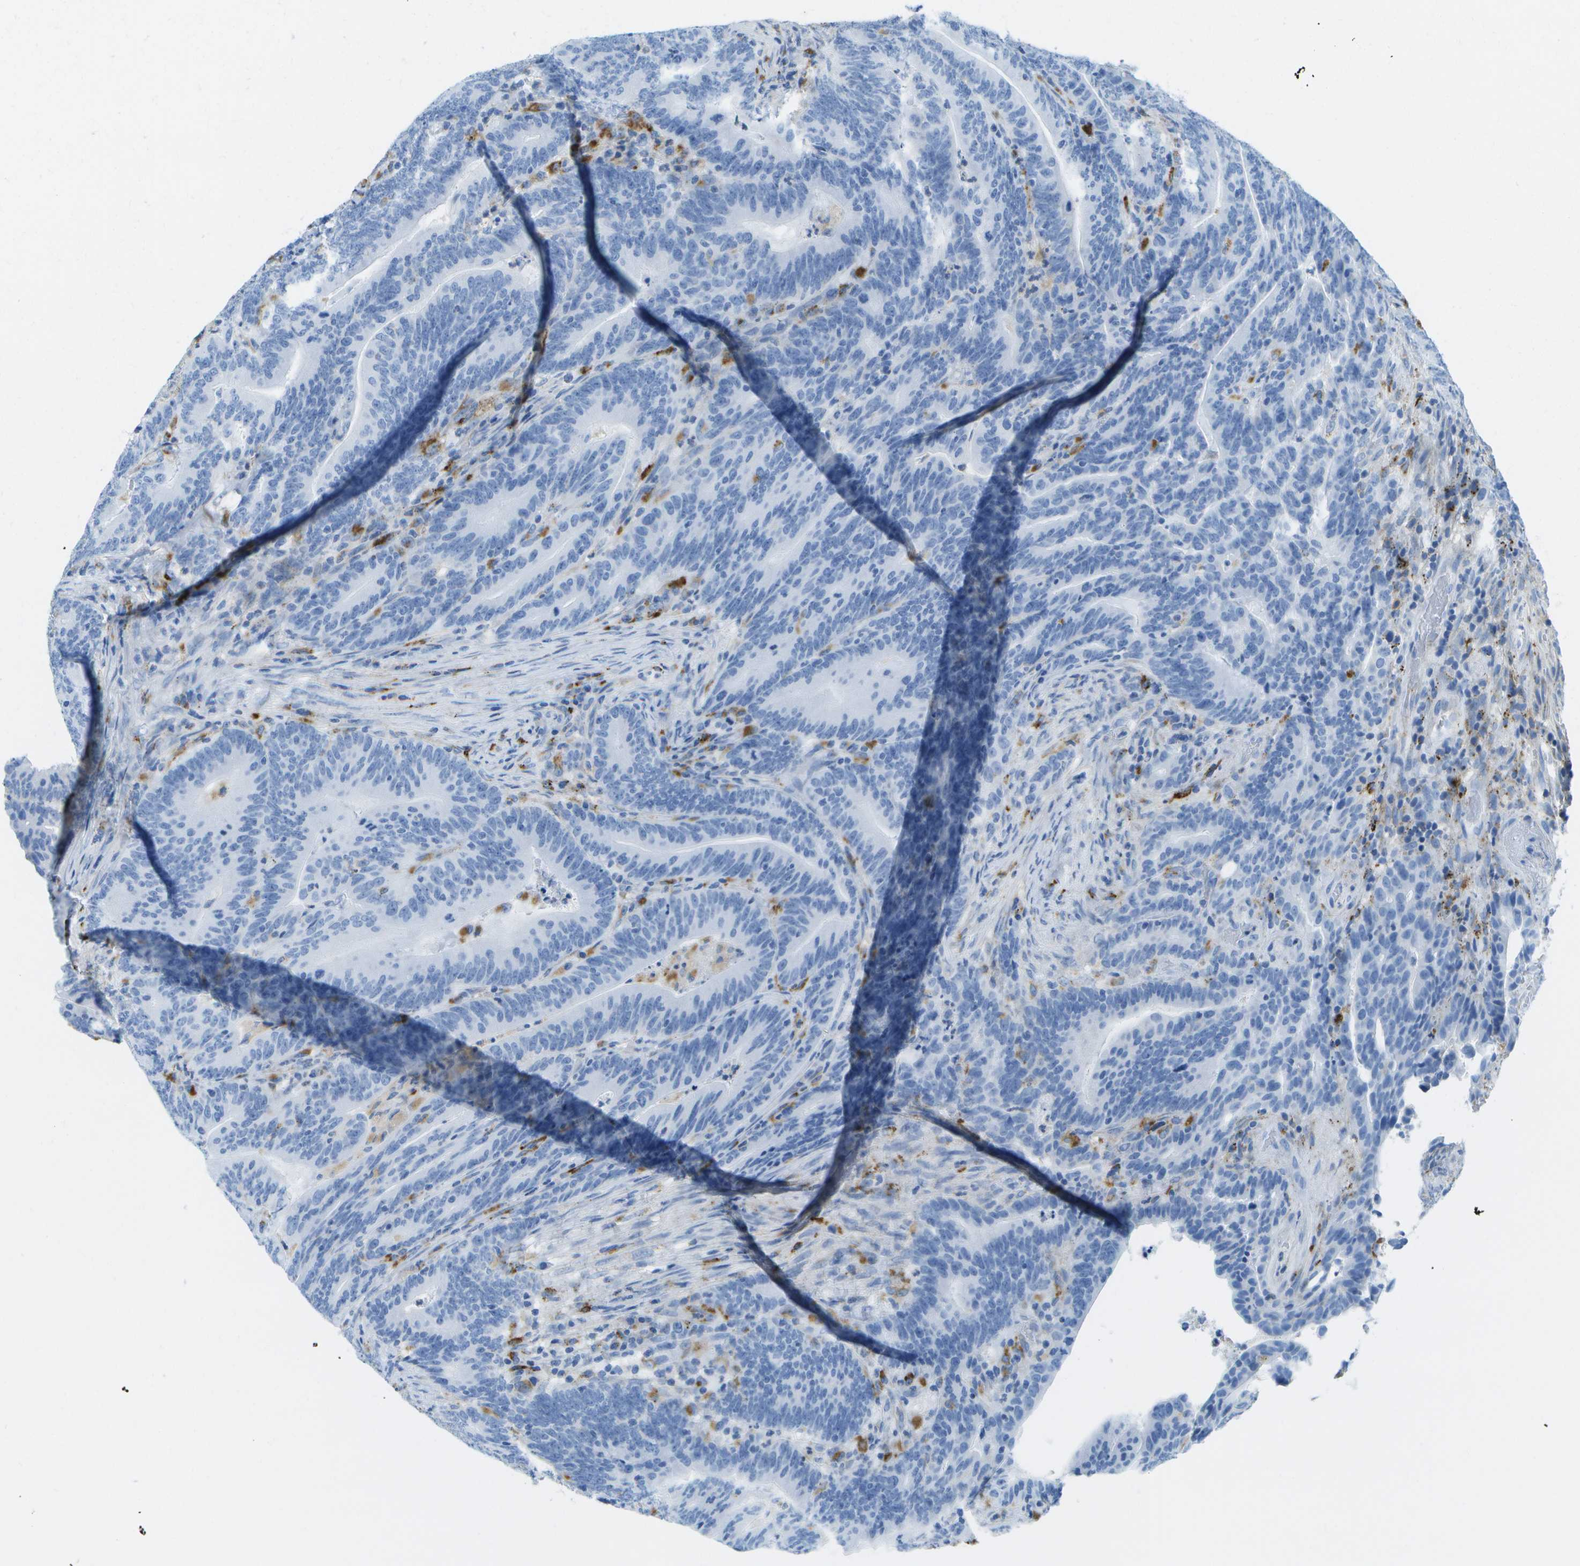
{"staining": {"intensity": "negative", "quantity": "none", "location": "none"}, "tissue": "colorectal cancer", "cell_type": "Tumor cells", "image_type": "cancer", "snomed": [{"axis": "morphology", "description": "Normal tissue, NOS"}, {"axis": "morphology", "description": "Adenocarcinoma, NOS"}, {"axis": "topography", "description": "Colon"}], "caption": "Immunohistochemical staining of colorectal cancer (adenocarcinoma) reveals no significant expression in tumor cells.", "gene": "PRCP", "patient": {"sex": "female", "age": 66}}